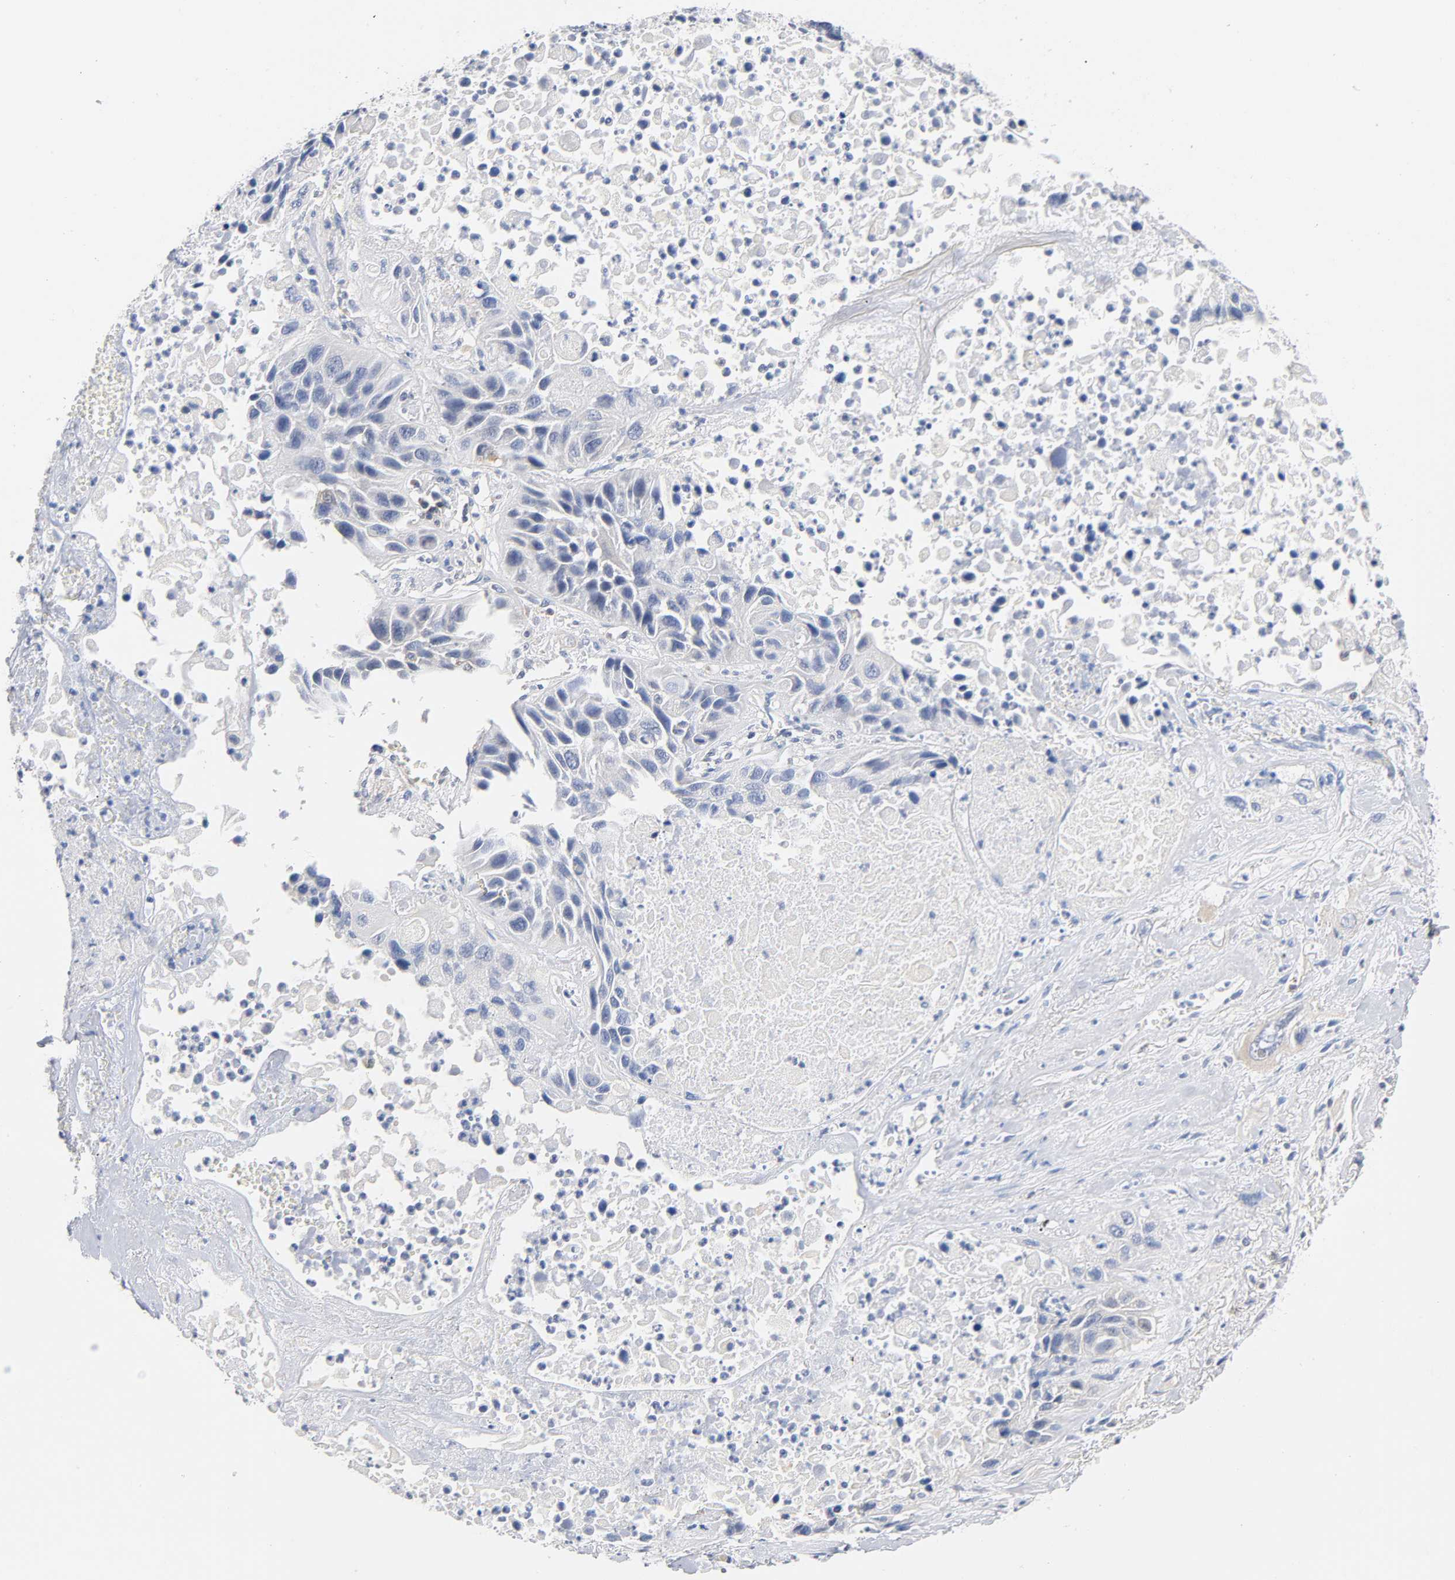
{"staining": {"intensity": "negative", "quantity": "none", "location": "none"}, "tissue": "lung cancer", "cell_type": "Tumor cells", "image_type": "cancer", "snomed": [{"axis": "morphology", "description": "Squamous cell carcinoma, NOS"}, {"axis": "topography", "description": "Lung"}], "caption": "Tumor cells show no significant protein positivity in lung cancer.", "gene": "MALT1", "patient": {"sex": "female", "age": 76}}